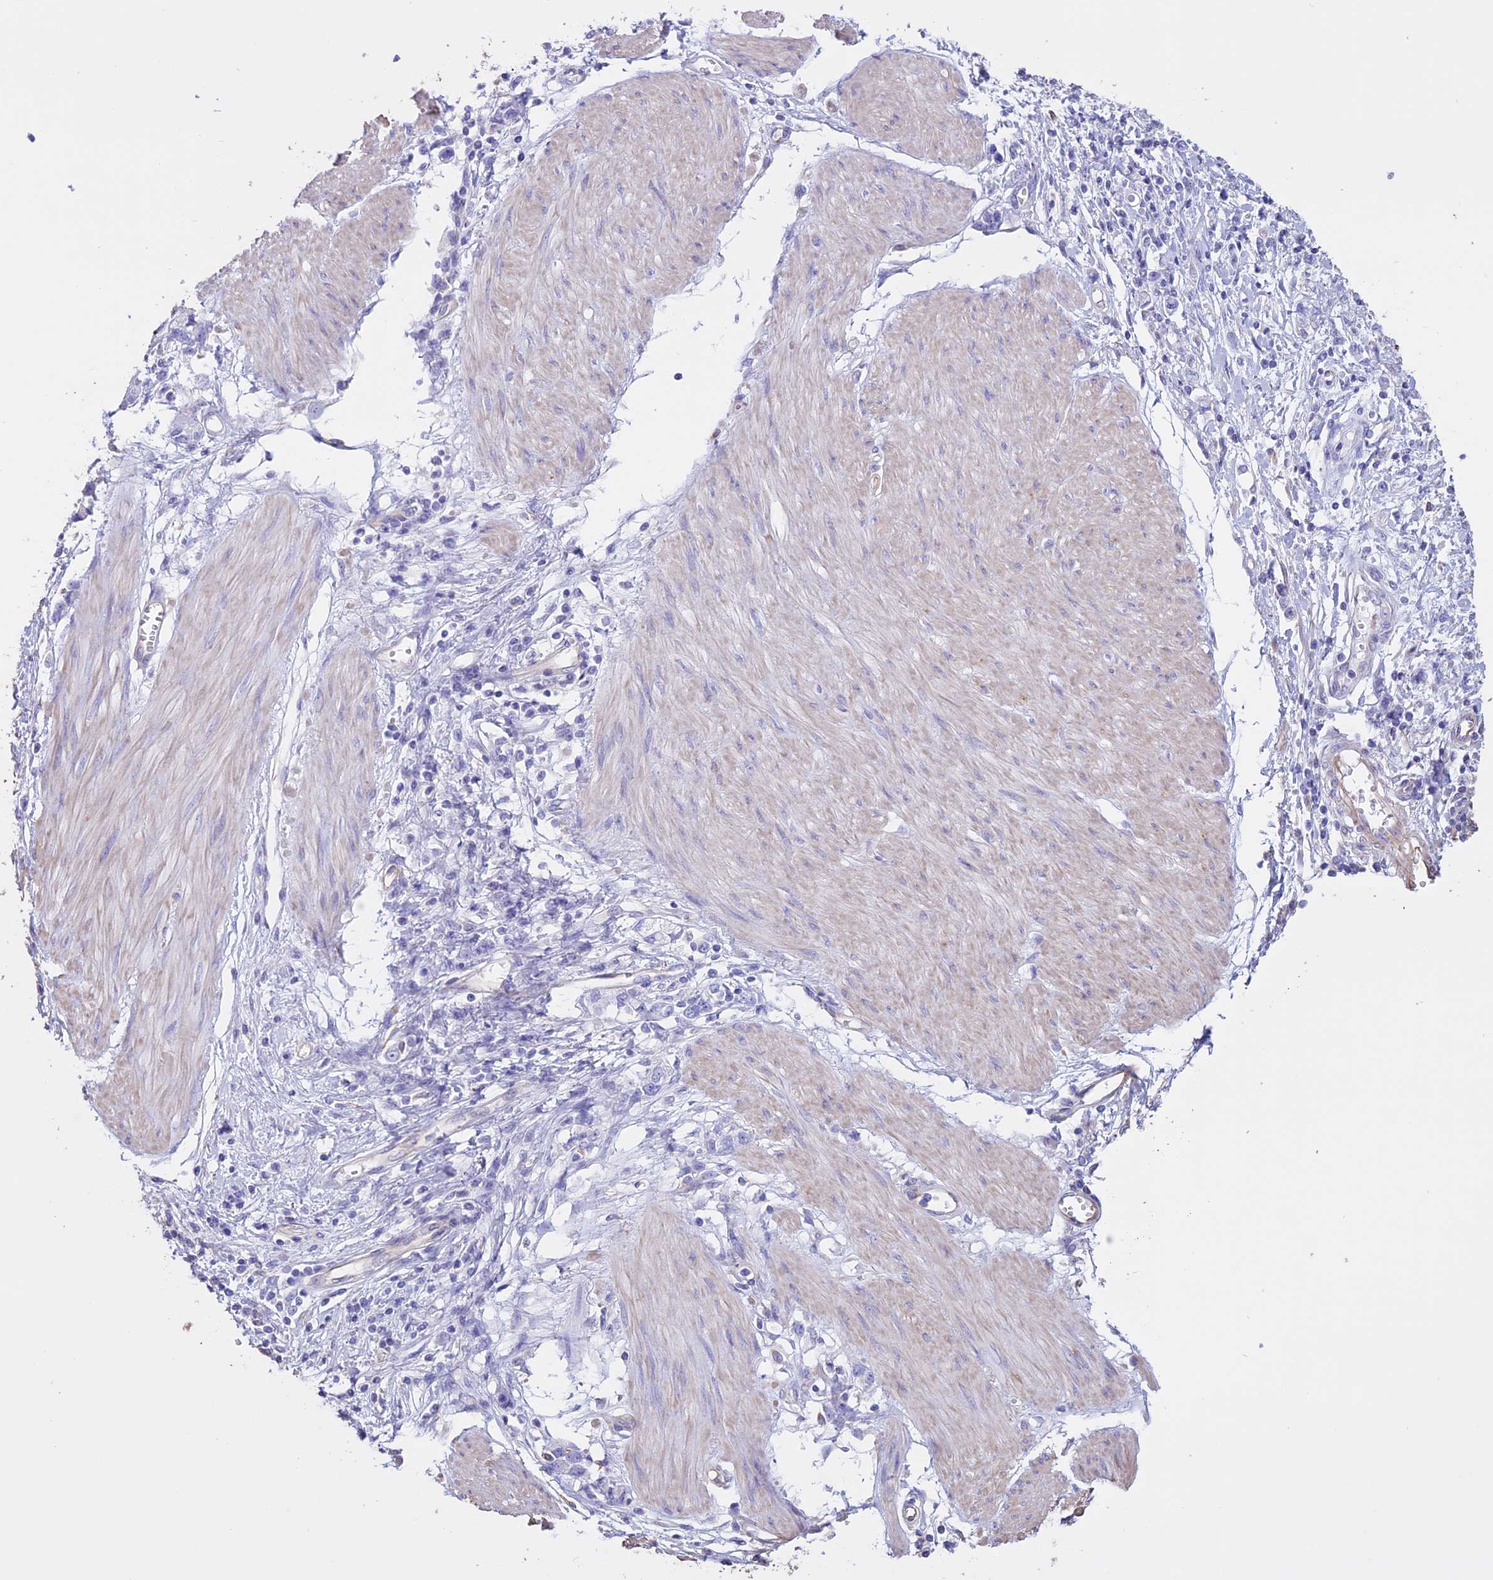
{"staining": {"intensity": "negative", "quantity": "none", "location": "none"}, "tissue": "stomach cancer", "cell_type": "Tumor cells", "image_type": "cancer", "snomed": [{"axis": "morphology", "description": "Adenocarcinoma, NOS"}, {"axis": "topography", "description": "Stomach"}], "caption": "Stomach adenocarcinoma was stained to show a protein in brown. There is no significant expression in tumor cells.", "gene": "CCDC148", "patient": {"sex": "female", "age": 76}}